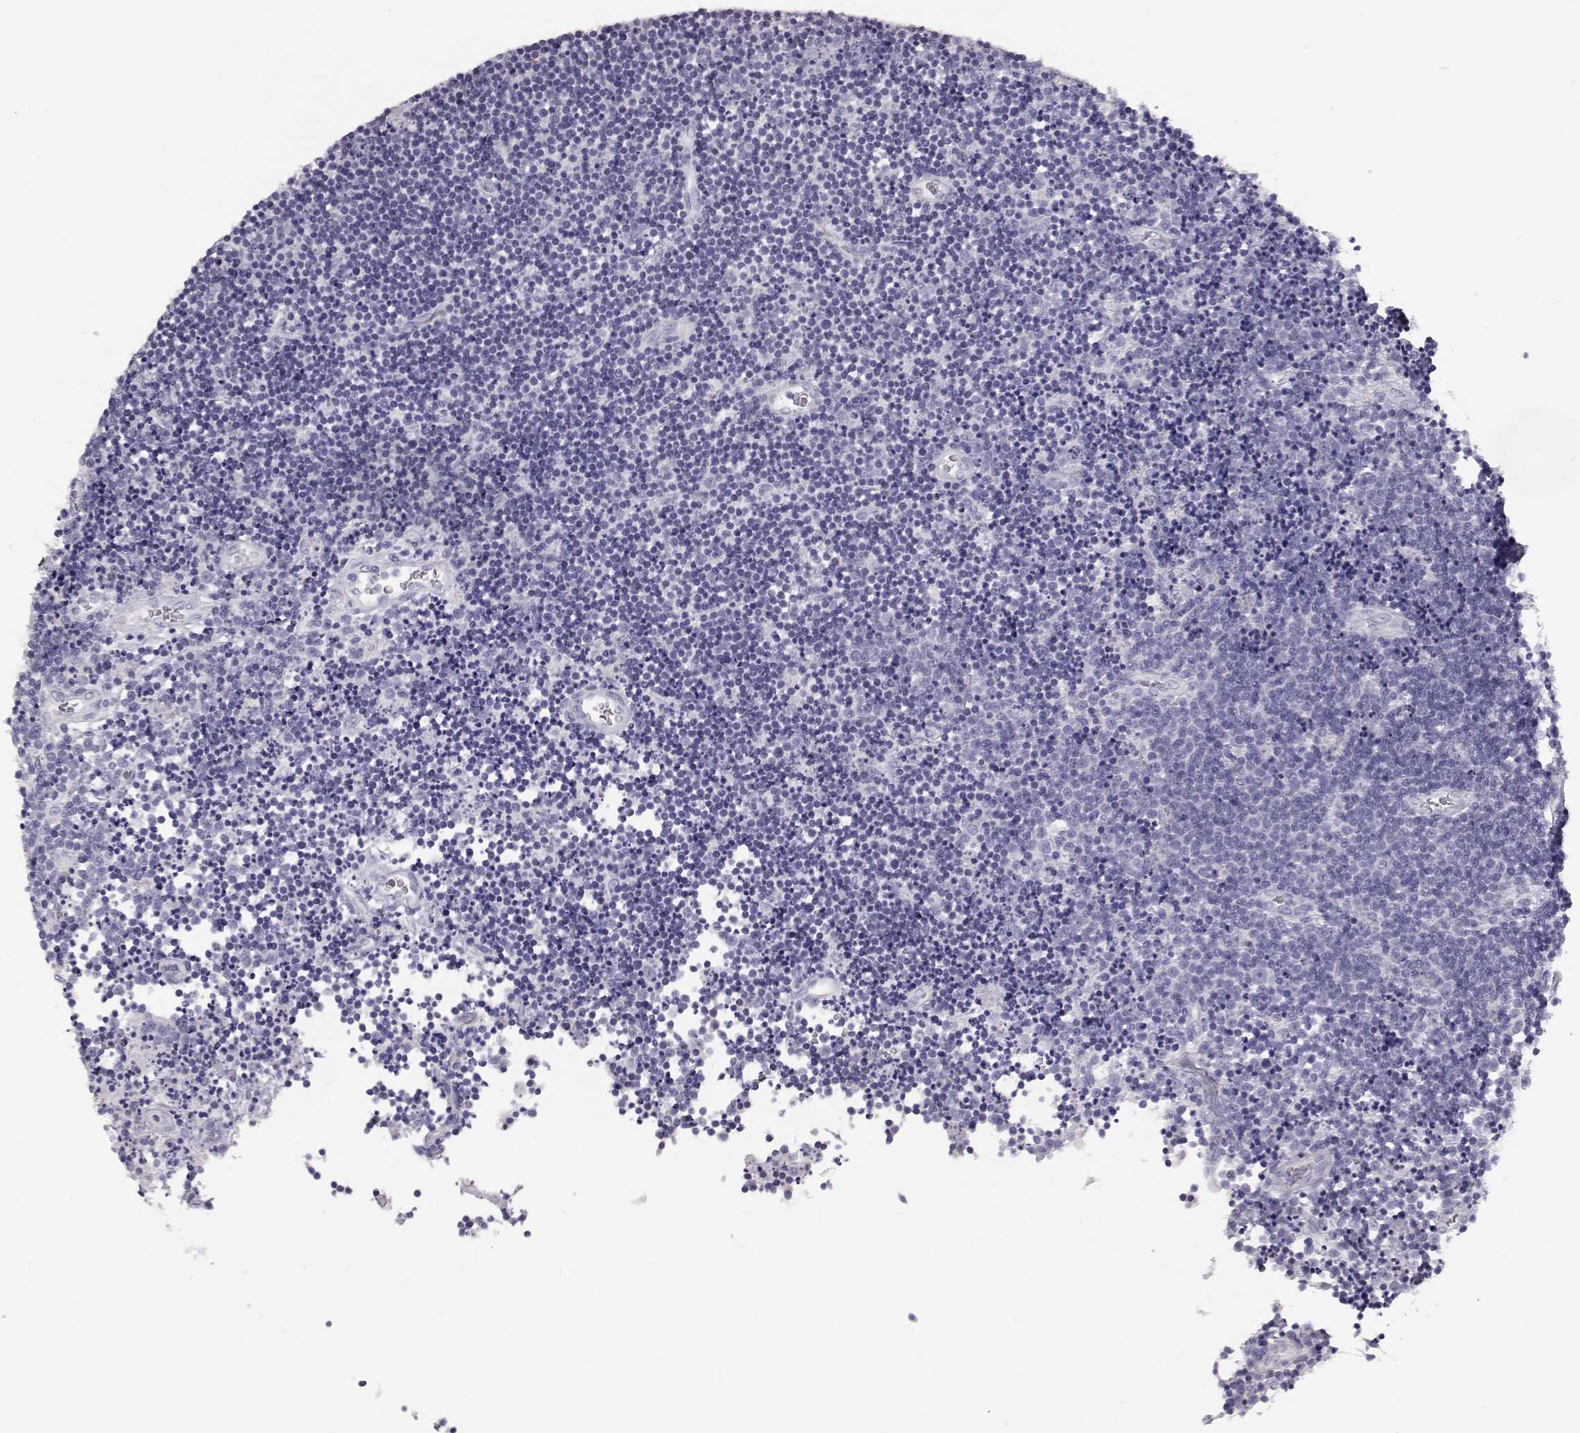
{"staining": {"intensity": "negative", "quantity": "none", "location": "none"}, "tissue": "lymphoma", "cell_type": "Tumor cells", "image_type": "cancer", "snomed": [{"axis": "morphology", "description": "Malignant lymphoma, non-Hodgkin's type, Low grade"}, {"axis": "topography", "description": "Brain"}], "caption": "The histopathology image displays no significant expression in tumor cells of malignant lymphoma, non-Hodgkin's type (low-grade).", "gene": "KRT33A", "patient": {"sex": "female", "age": 66}}